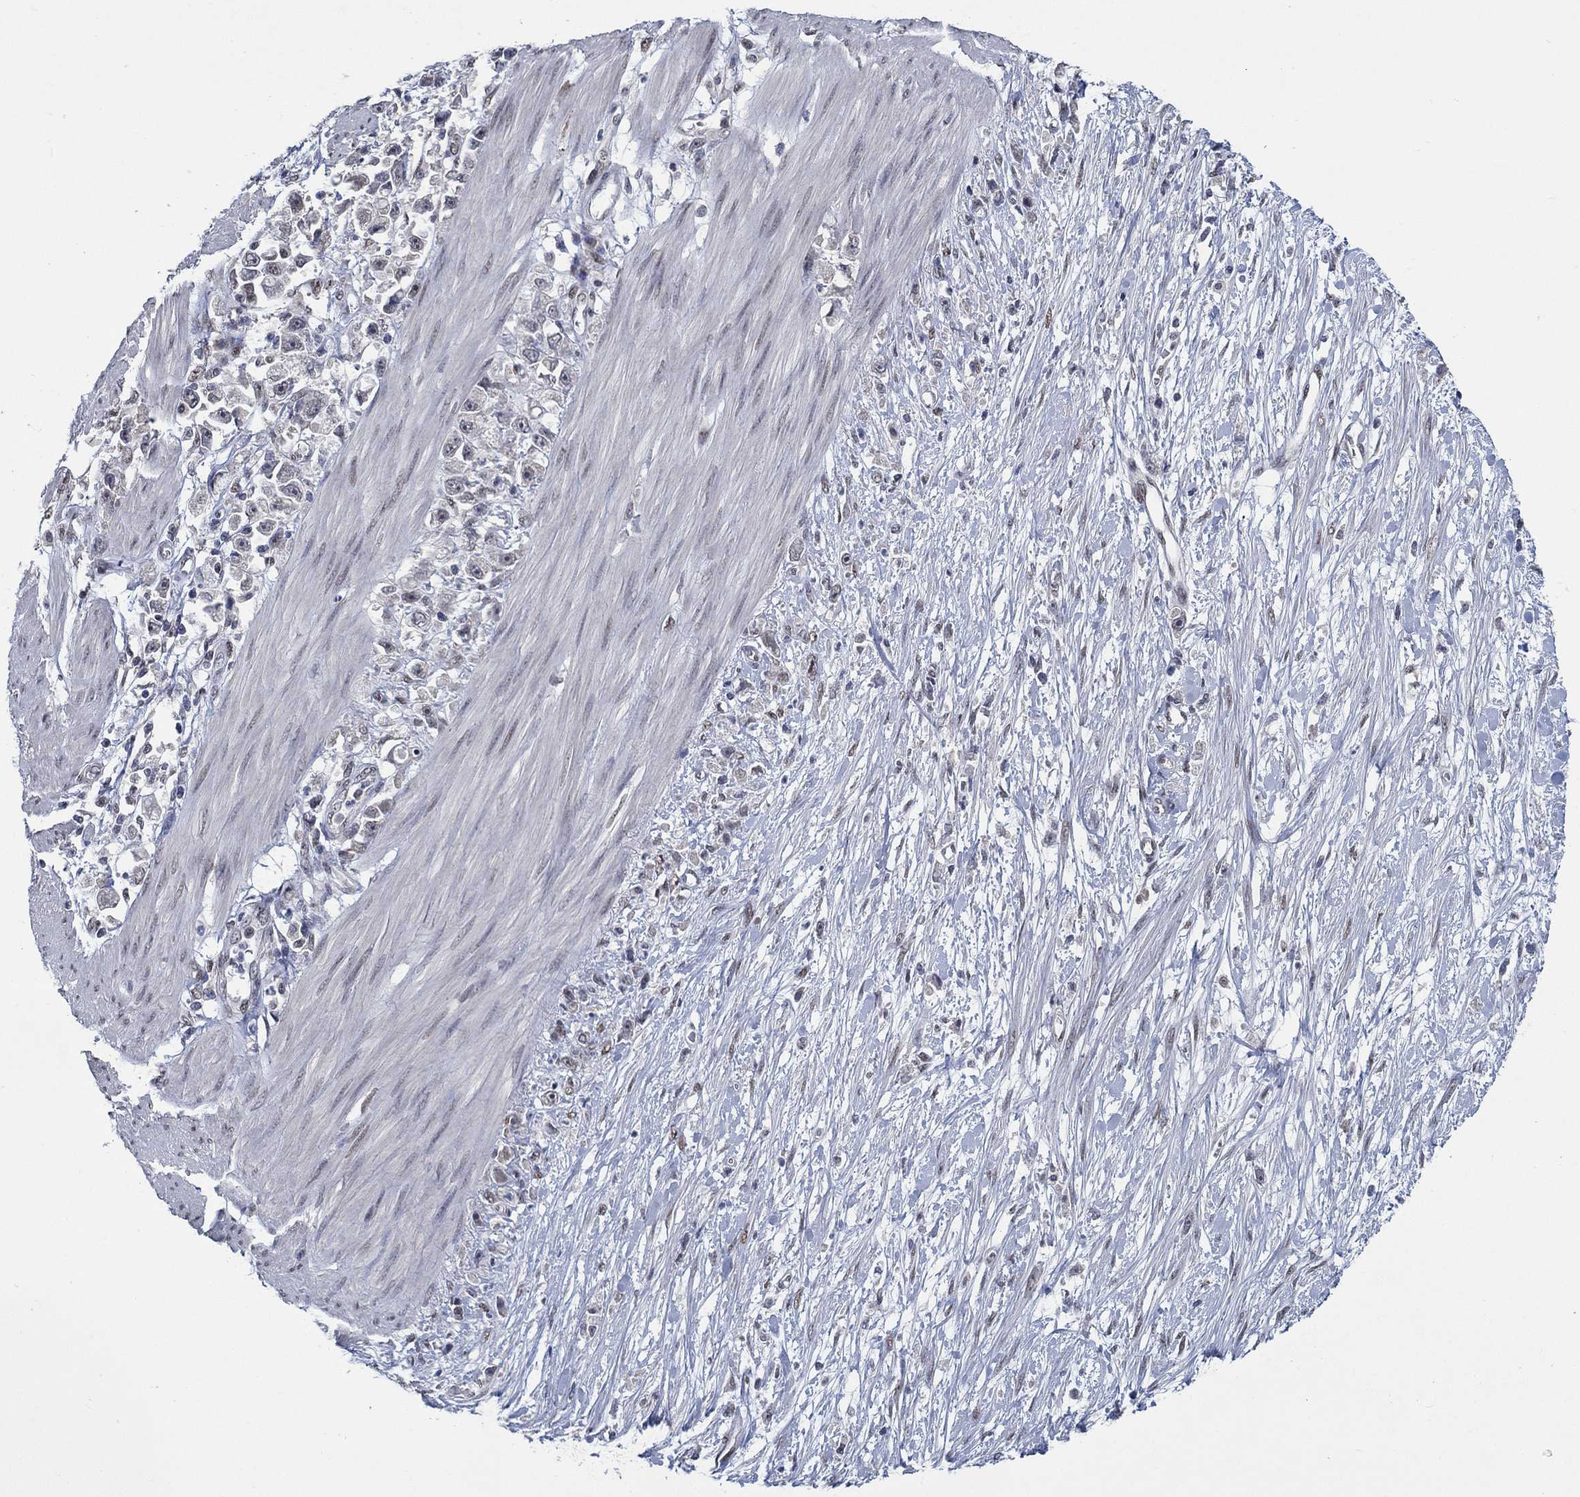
{"staining": {"intensity": "negative", "quantity": "none", "location": "none"}, "tissue": "stomach cancer", "cell_type": "Tumor cells", "image_type": "cancer", "snomed": [{"axis": "morphology", "description": "Adenocarcinoma, NOS"}, {"axis": "topography", "description": "Stomach"}], "caption": "High power microscopy micrograph of an immunohistochemistry (IHC) micrograph of stomach cancer (adenocarcinoma), revealing no significant positivity in tumor cells. (DAB (3,3'-diaminobenzidine) immunohistochemistry visualized using brightfield microscopy, high magnification).", "gene": "HTN1", "patient": {"sex": "female", "age": 59}}